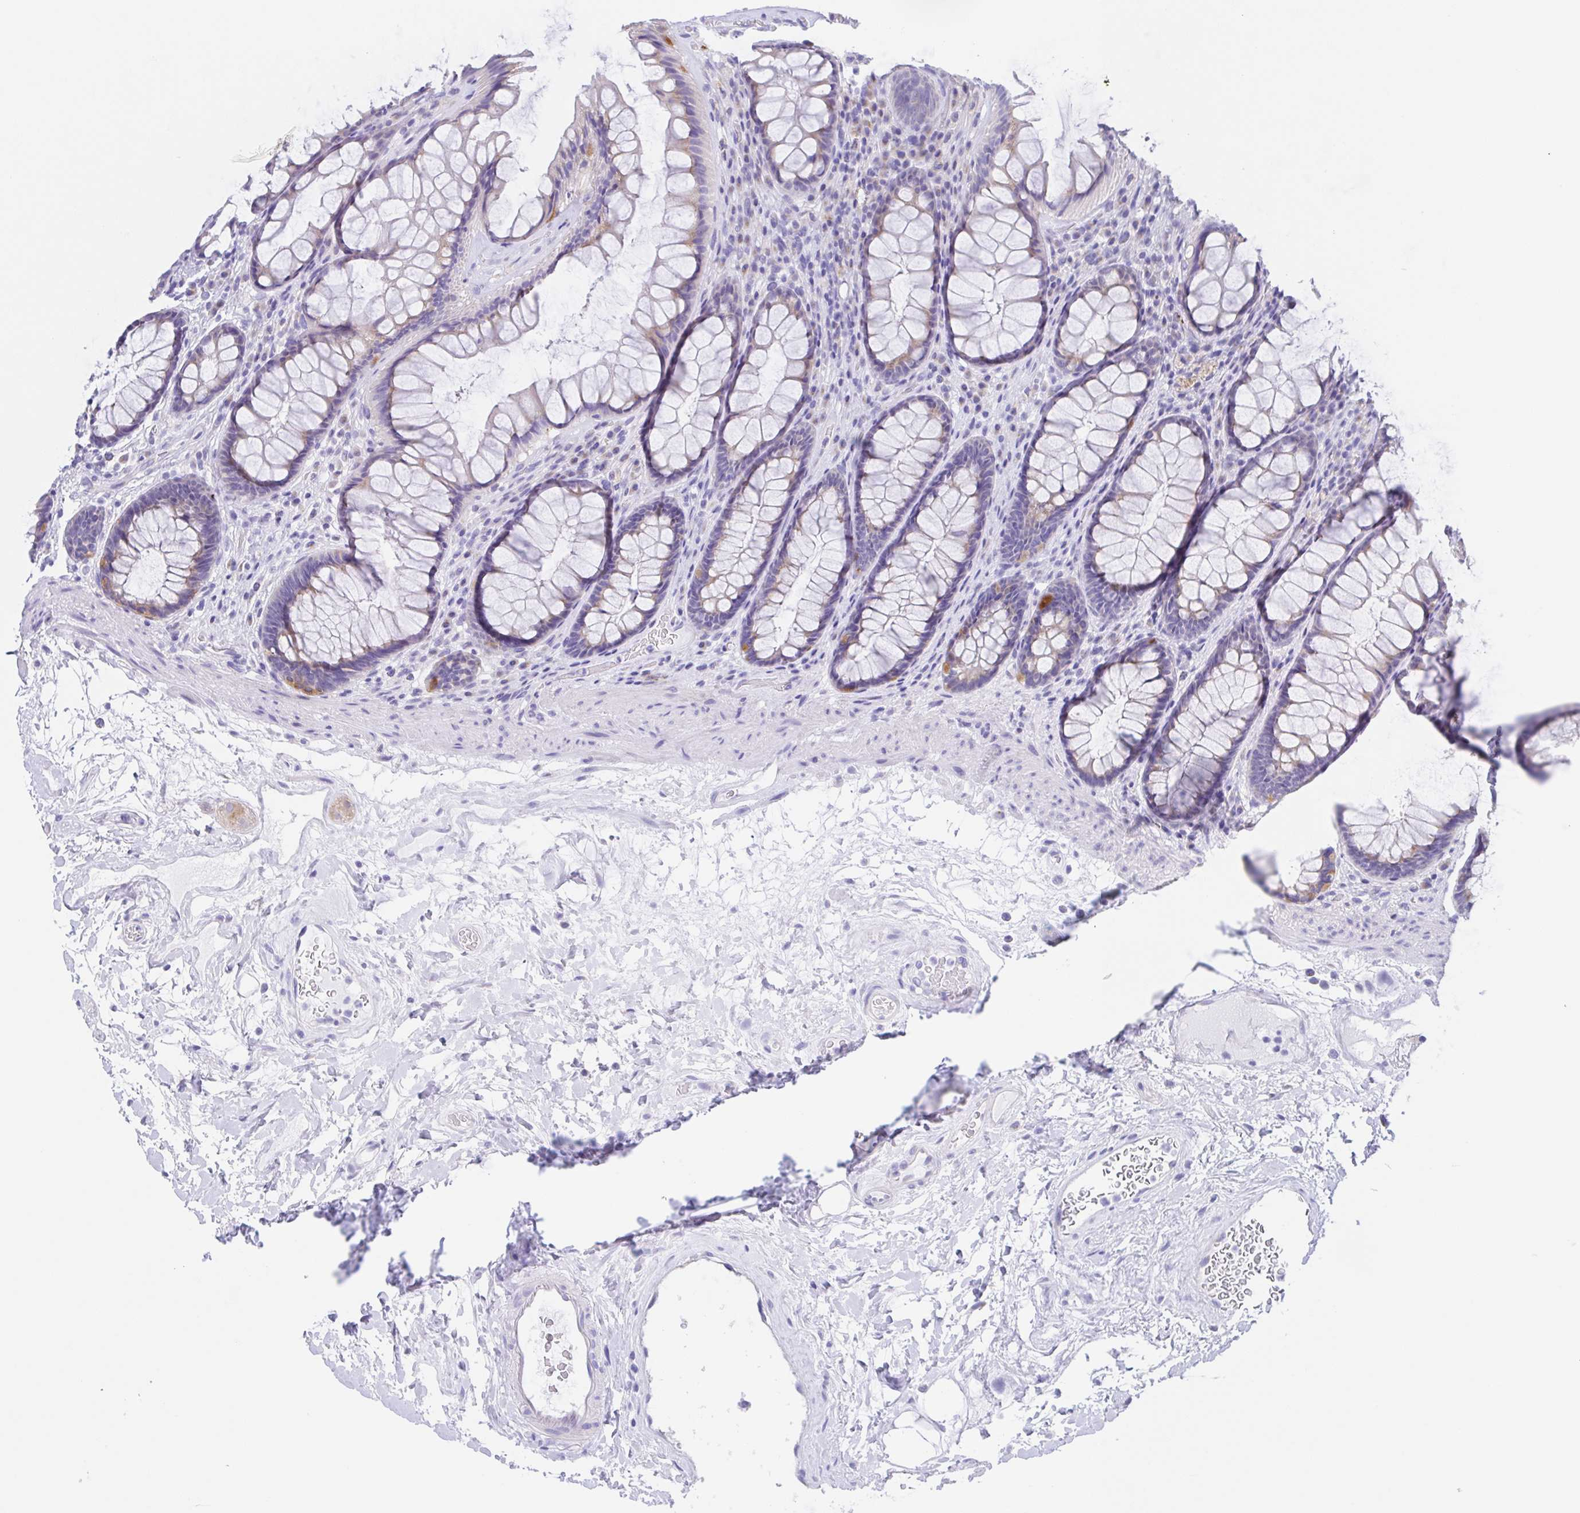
{"staining": {"intensity": "weak", "quantity": "<25%", "location": "cytoplasmic/membranous"}, "tissue": "rectum", "cell_type": "Glandular cells", "image_type": "normal", "snomed": [{"axis": "morphology", "description": "Normal tissue, NOS"}, {"axis": "topography", "description": "Rectum"}], "caption": "IHC of unremarkable rectum reveals no staining in glandular cells. The staining is performed using DAB brown chromogen with nuclei counter-stained in using hematoxylin.", "gene": "SCG3", "patient": {"sex": "male", "age": 72}}